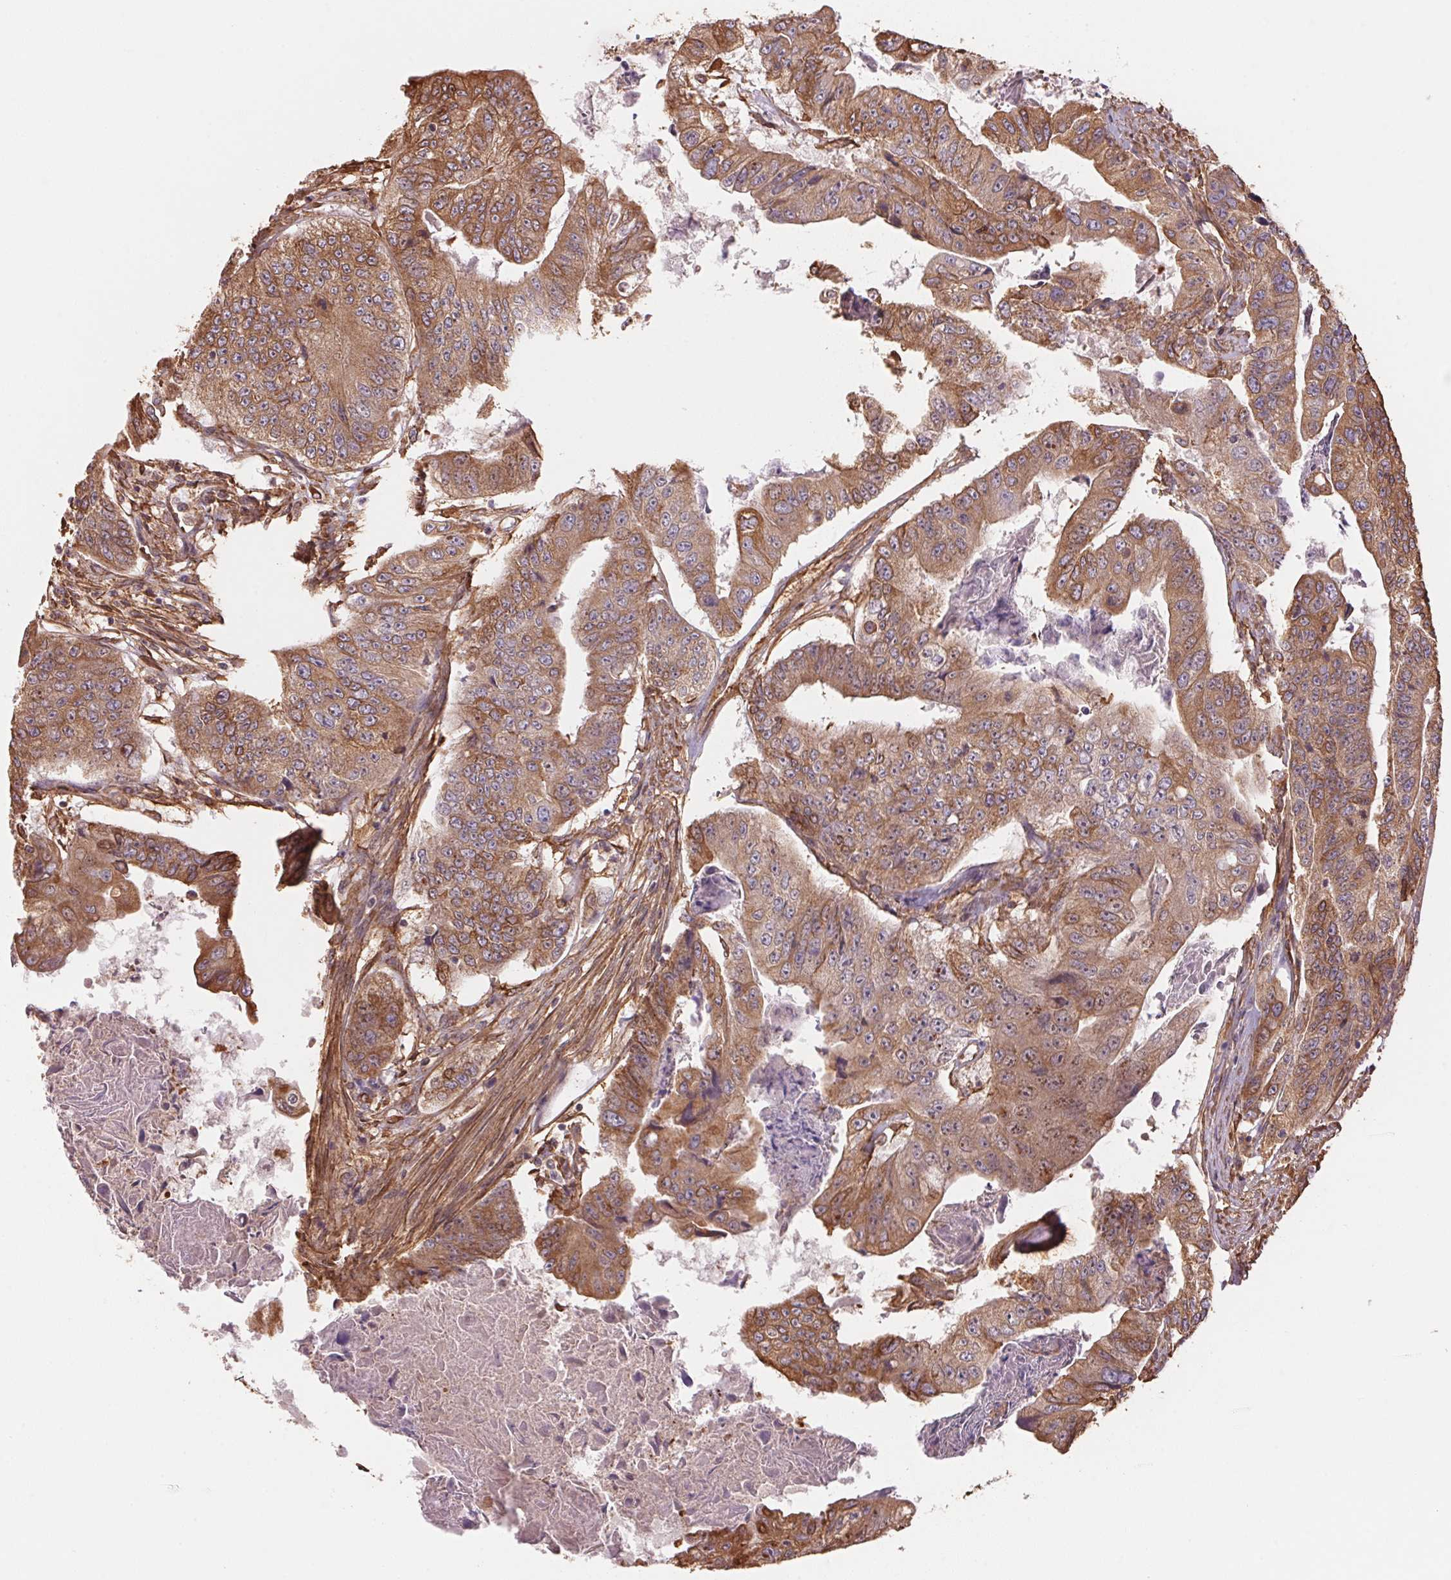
{"staining": {"intensity": "moderate", "quantity": ">75%", "location": "cytoplasmic/membranous"}, "tissue": "colorectal cancer", "cell_type": "Tumor cells", "image_type": "cancer", "snomed": [{"axis": "morphology", "description": "Adenocarcinoma, NOS"}, {"axis": "topography", "description": "Colon"}], "caption": "Tumor cells demonstrate medium levels of moderate cytoplasmic/membranous expression in about >75% of cells in colorectal adenocarcinoma.", "gene": "C6orf163", "patient": {"sex": "female", "age": 67}}